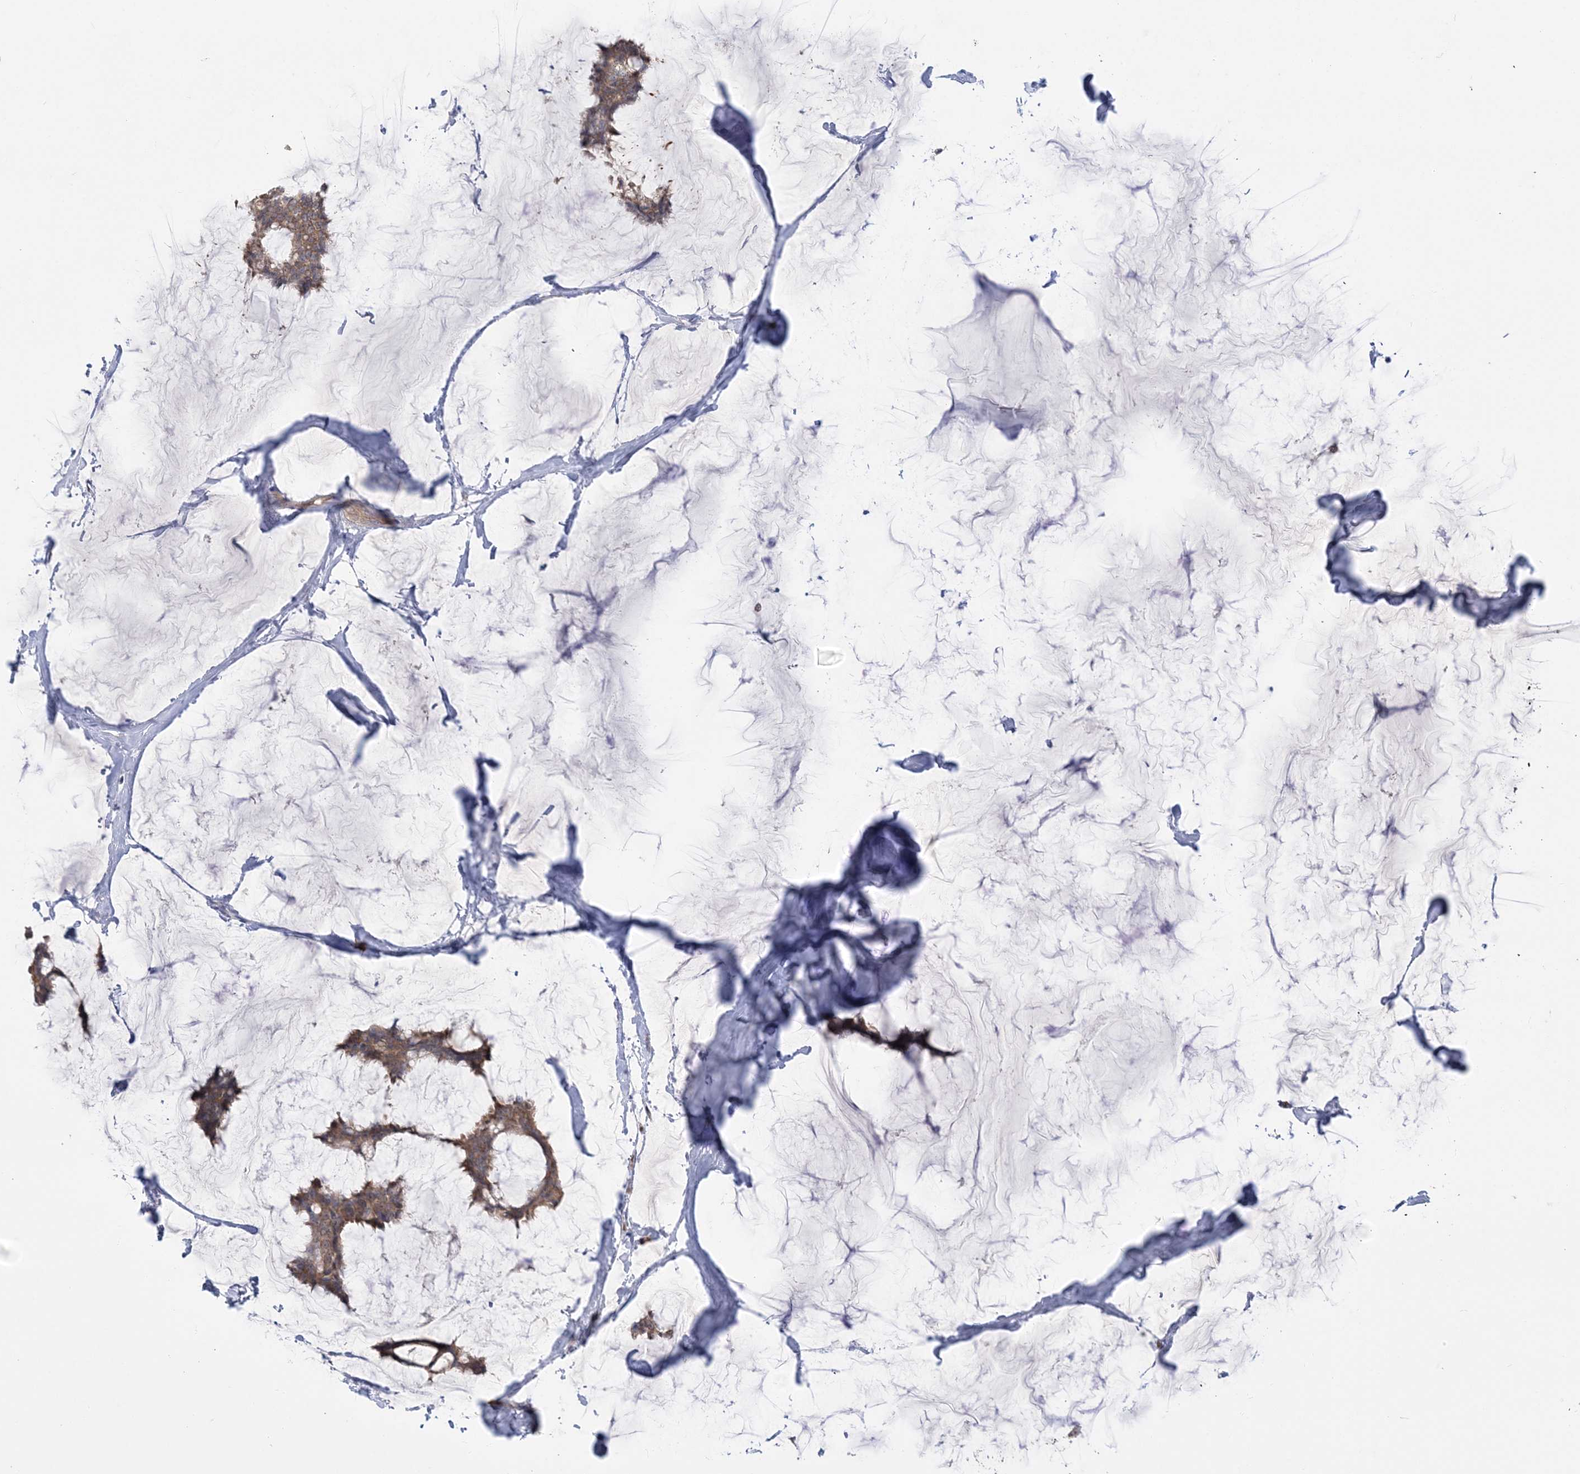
{"staining": {"intensity": "moderate", "quantity": ">75%", "location": "cytoplasmic/membranous"}, "tissue": "breast cancer", "cell_type": "Tumor cells", "image_type": "cancer", "snomed": [{"axis": "morphology", "description": "Duct carcinoma"}, {"axis": "topography", "description": "Breast"}], "caption": "Moderate cytoplasmic/membranous positivity is seen in approximately >75% of tumor cells in breast intraductal carcinoma.", "gene": "FARSB", "patient": {"sex": "female", "age": 93}}